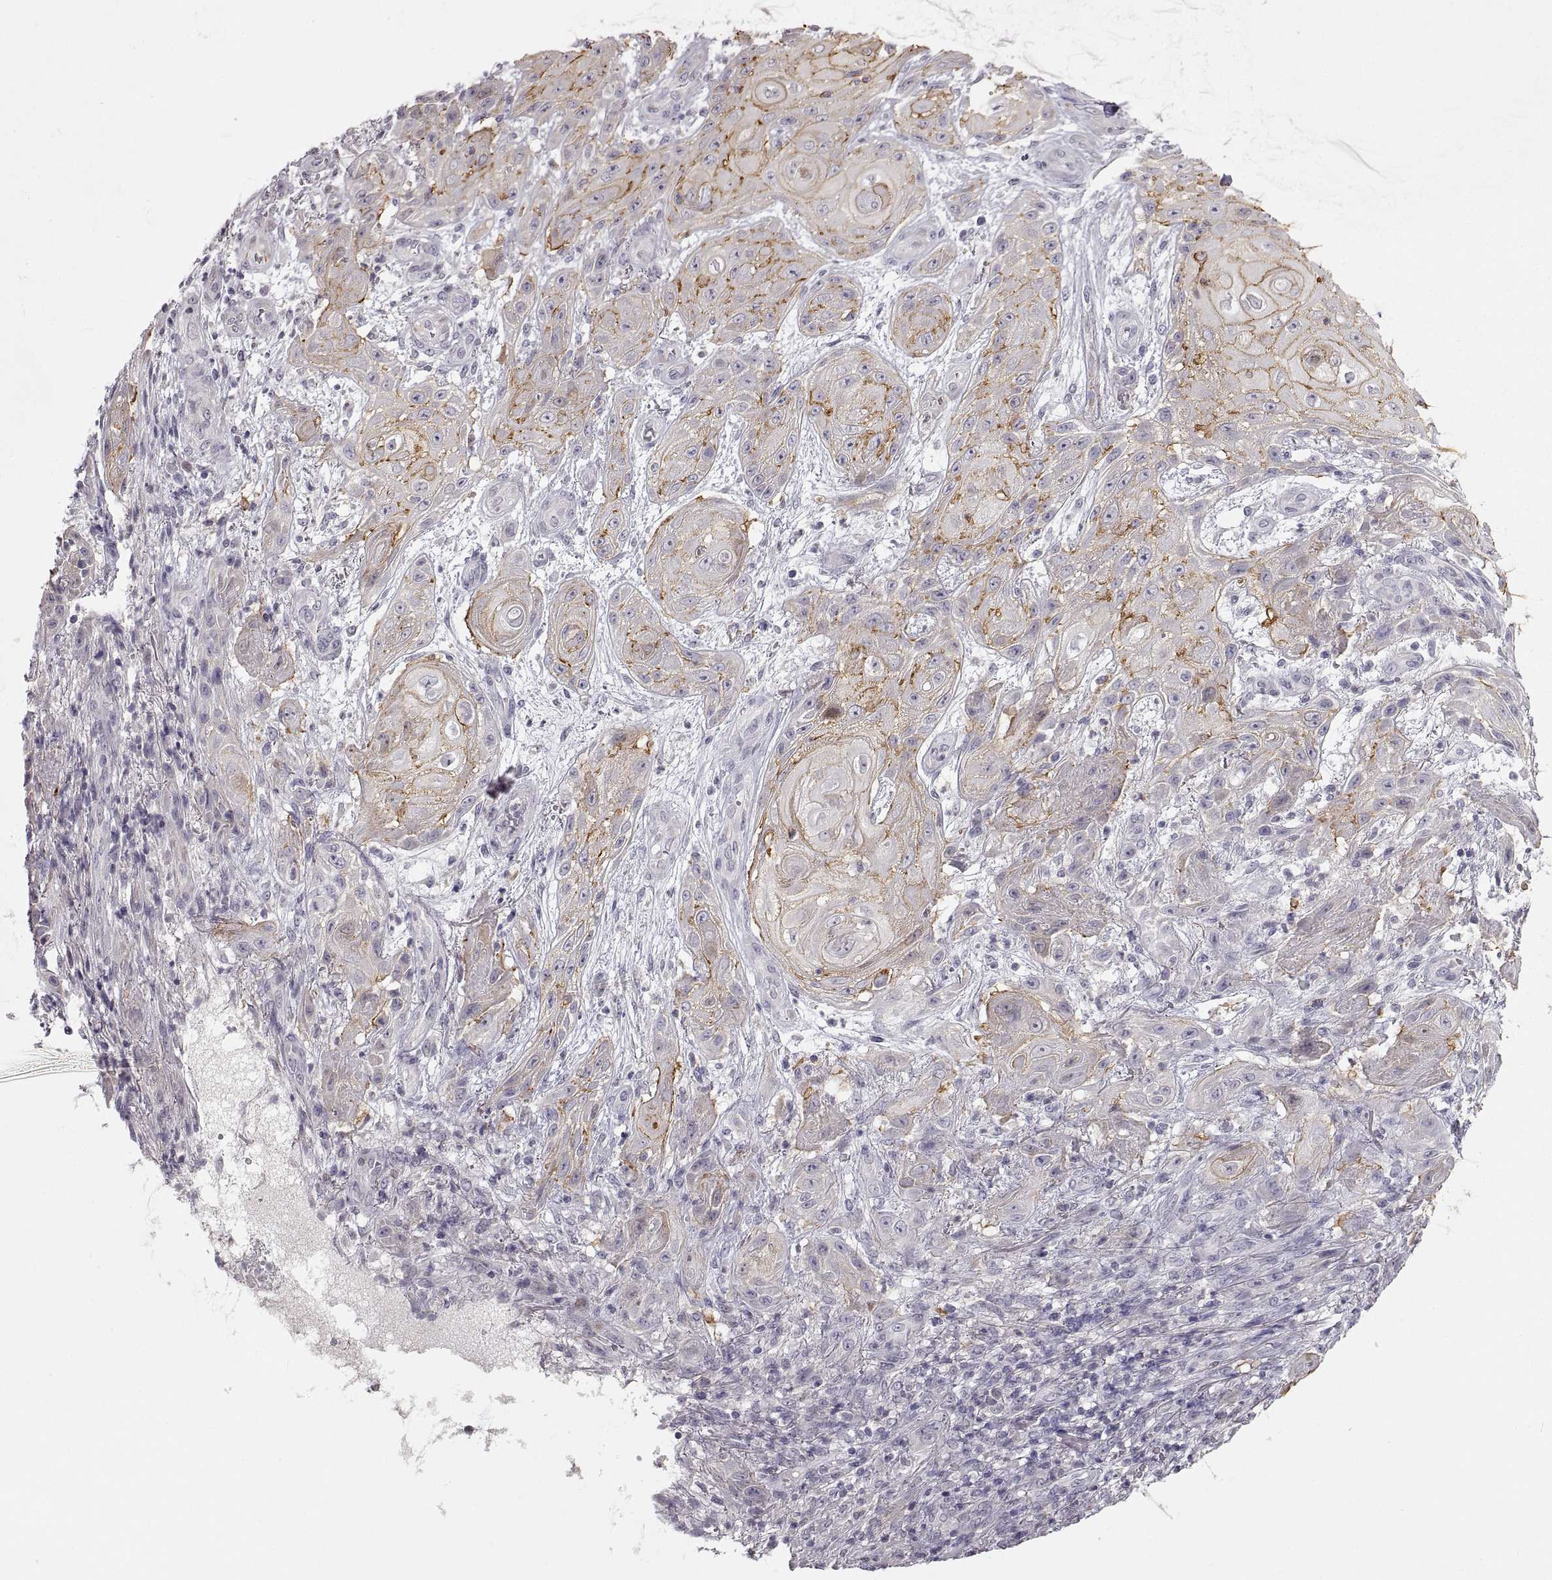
{"staining": {"intensity": "moderate", "quantity": "25%-75%", "location": "cytoplasmic/membranous"}, "tissue": "skin cancer", "cell_type": "Tumor cells", "image_type": "cancer", "snomed": [{"axis": "morphology", "description": "Squamous cell carcinoma, NOS"}, {"axis": "topography", "description": "Skin"}], "caption": "Moderate cytoplasmic/membranous protein expression is present in approximately 25%-75% of tumor cells in skin cancer. The protein is stained brown, and the nuclei are stained in blue (DAB IHC with brightfield microscopy, high magnification).", "gene": "ZNF185", "patient": {"sex": "male", "age": 62}}